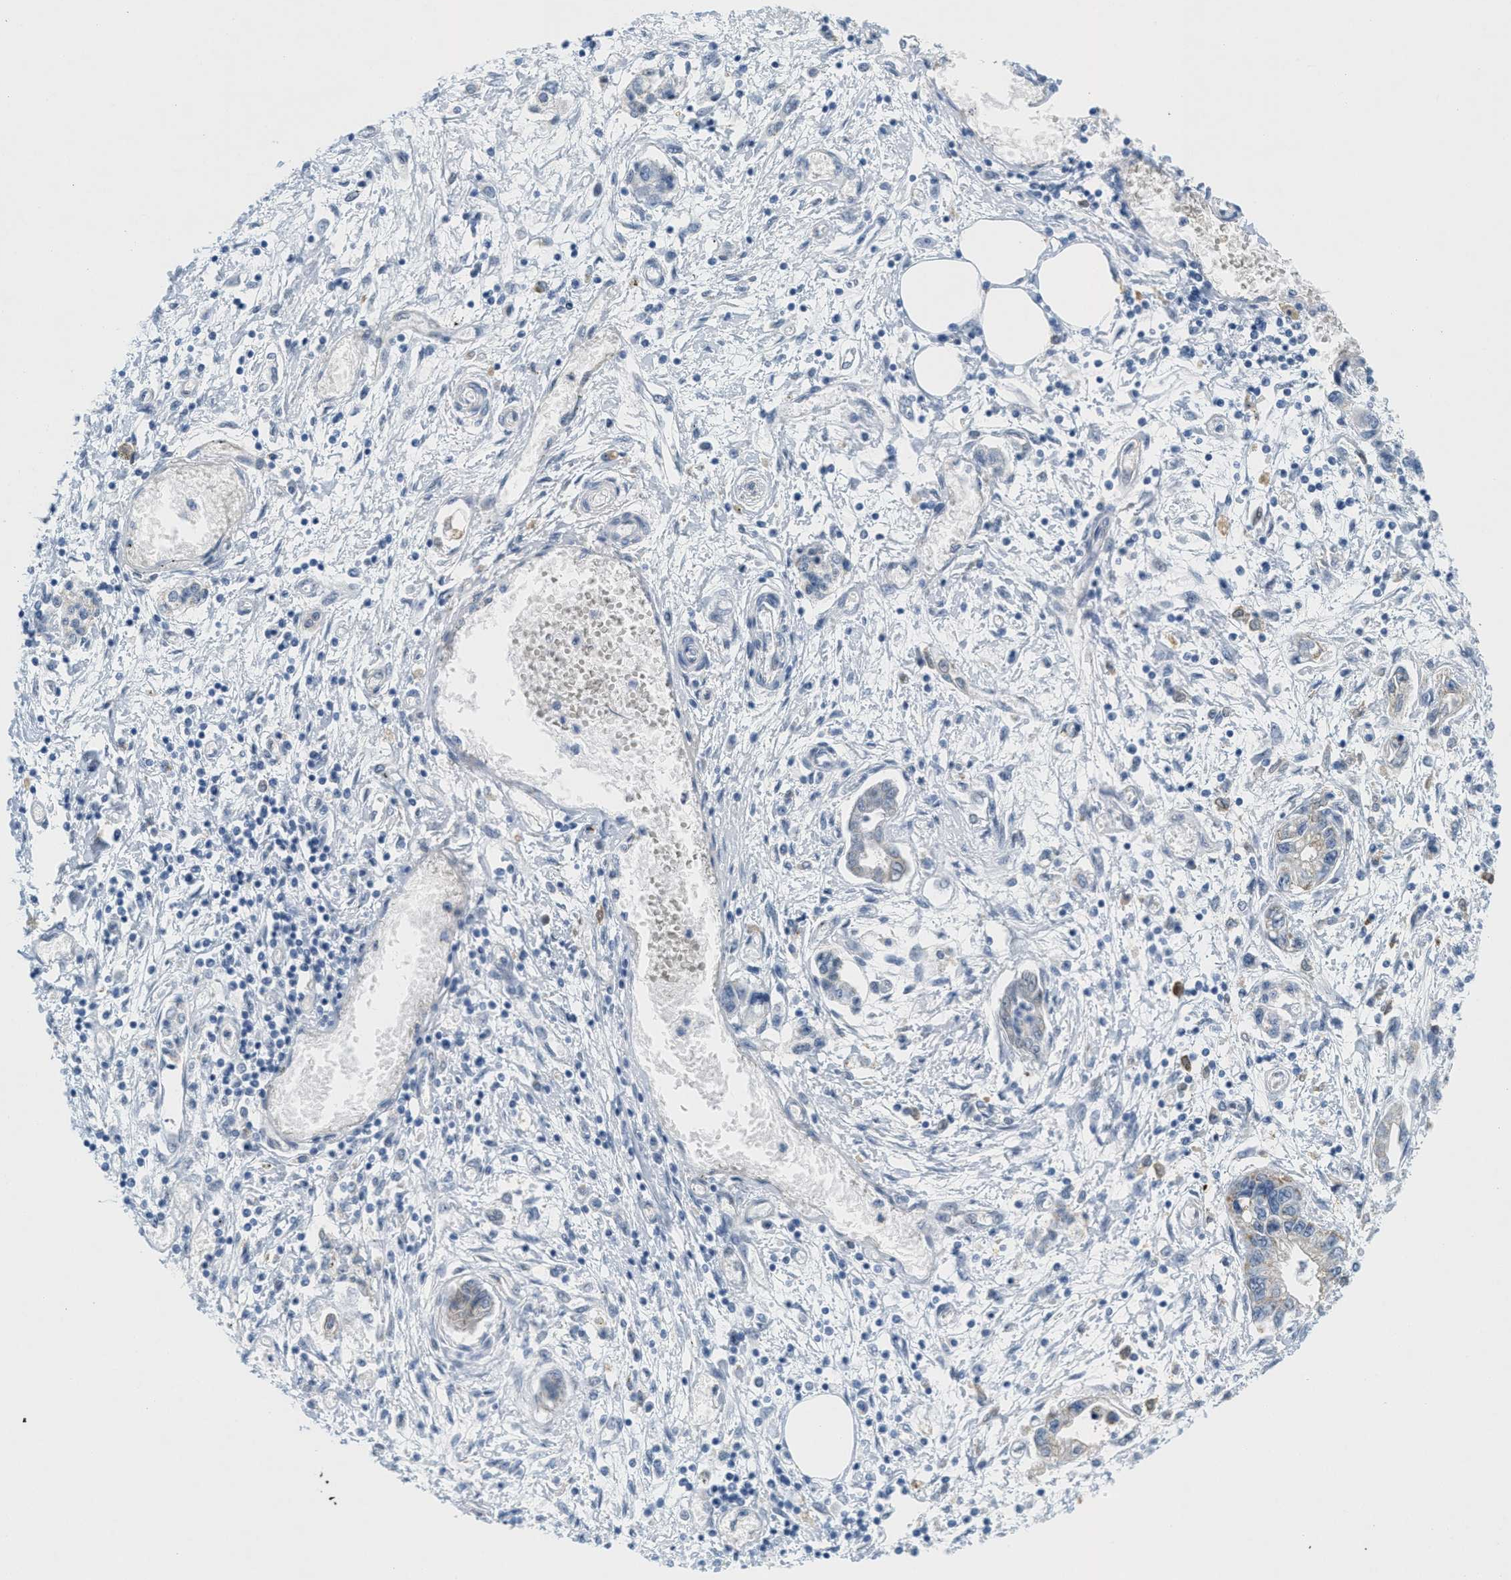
{"staining": {"intensity": "moderate", "quantity": "25%-75%", "location": "cytoplasmic/membranous"}, "tissue": "pancreatic cancer", "cell_type": "Tumor cells", "image_type": "cancer", "snomed": [{"axis": "morphology", "description": "Adenocarcinoma, NOS"}, {"axis": "topography", "description": "Pancreas"}], "caption": "The micrograph displays staining of pancreatic cancer, revealing moderate cytoplasmic/membranous protein staining (brown color) within tumor cells.", "gene": "HS3ST2", "patient": {"sex": "male", "age": 56}}